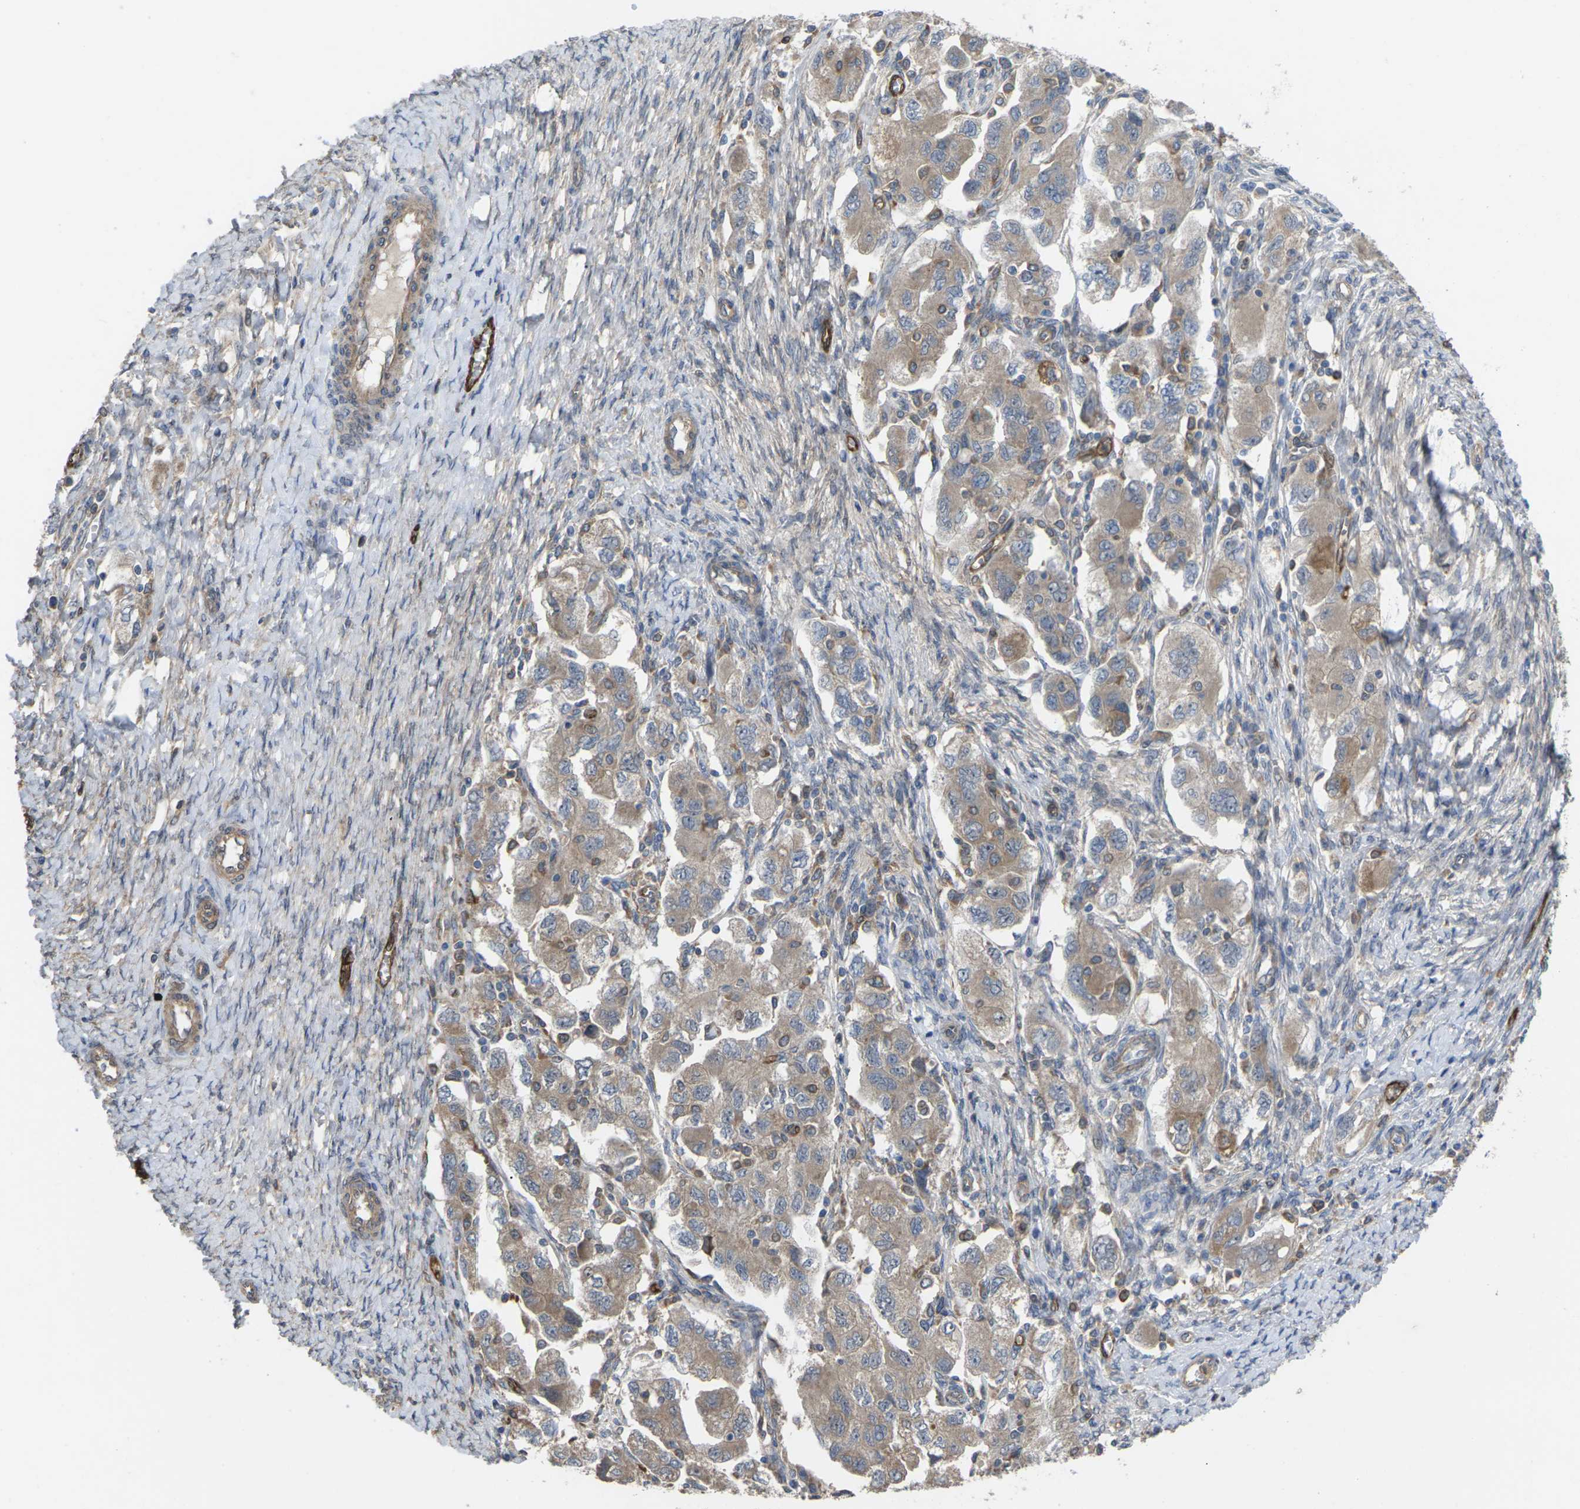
{"staining": {"intensity": "weak", "quantity": ">75%", "location": "cytoplasmic/membranous"}, "tissue": "ovarian cancer", "cell_type": "Tumor cells", "image_type": "cancer", "snomed": [{"axis": "morphology", "description": "Carcinoma, NOS"}, {"axis": "morphology", "description": "Cystadenocarcinoma, serous, NOS"}, {"axis": "topography", "description": "Ovary"}], "caption": "This is a histology image of immunohistochemistry (IHC) staining of carcinoma (ovarian), which shows weak positivity in the cytoplasmic/membranous of tumor cells.", "gene": "TIAM1", "patient": {"sex": "female", "age": 69}}